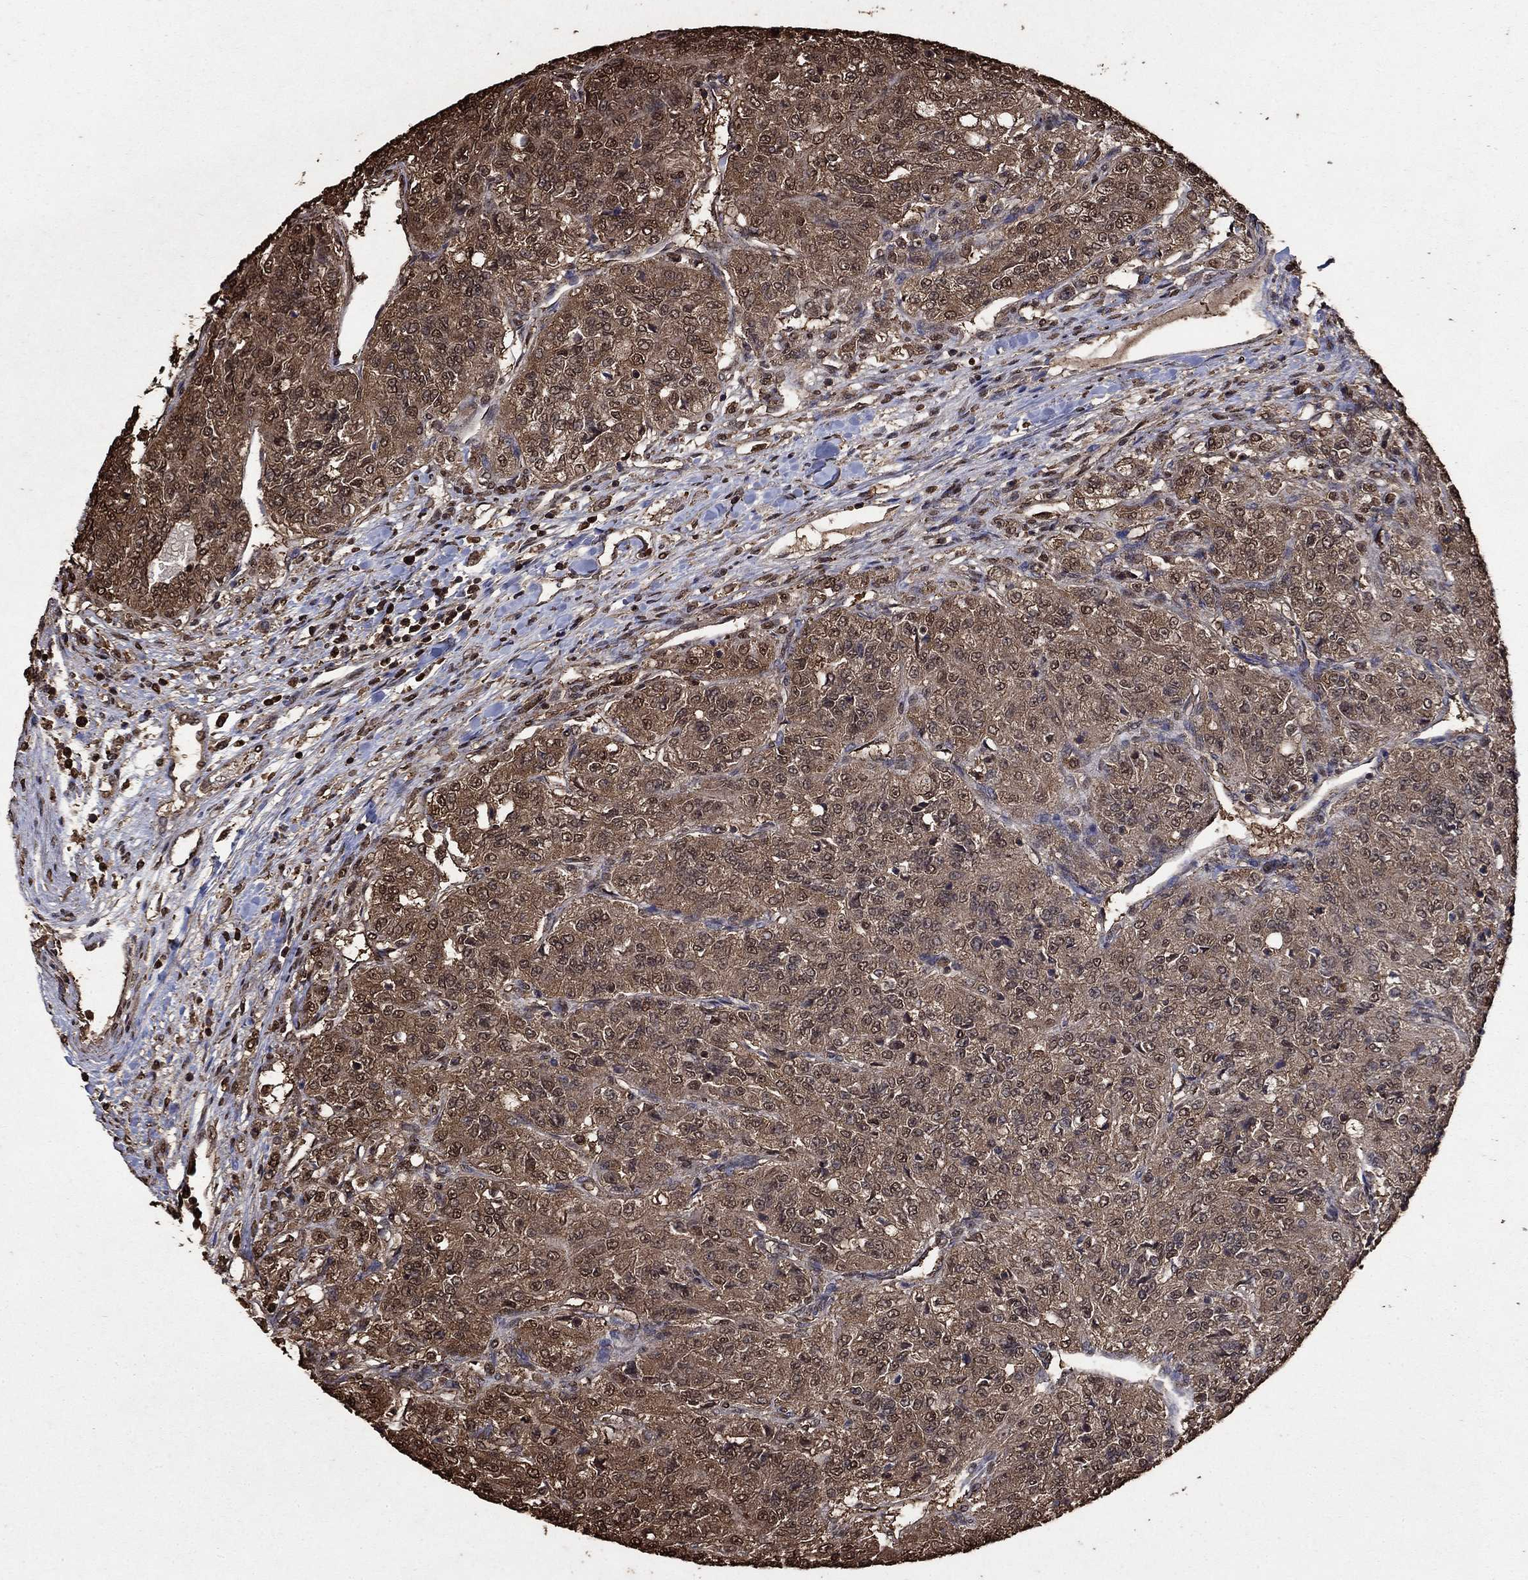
{"staining": {"intensity": "moderate", "quantity": "25%-75%", "location": "cytoplasmic/membranous,nuclear"}, "tissue": "renal cancer", "cell_type": "Tumor cells", "image_type": "cancer", "snomed": [{"axis": "morphology", "description": "Adenocarcinoma, NOS"}, {"axis": "topography", "description": "Kidney"}], "caption": "Adenocarcinoma (renal) stained for a protein reveals moderate cytoplasmic/membranous and nuclear positivity in tumor cells. The staining was performed using DAB (3,3'-diaminobenzidine), with brown indicating positive protein expression. Nuclei are stained blue with hematoxylin.", "gene": "GAPDH", "patient": {"sex": "female", "age": 63}}